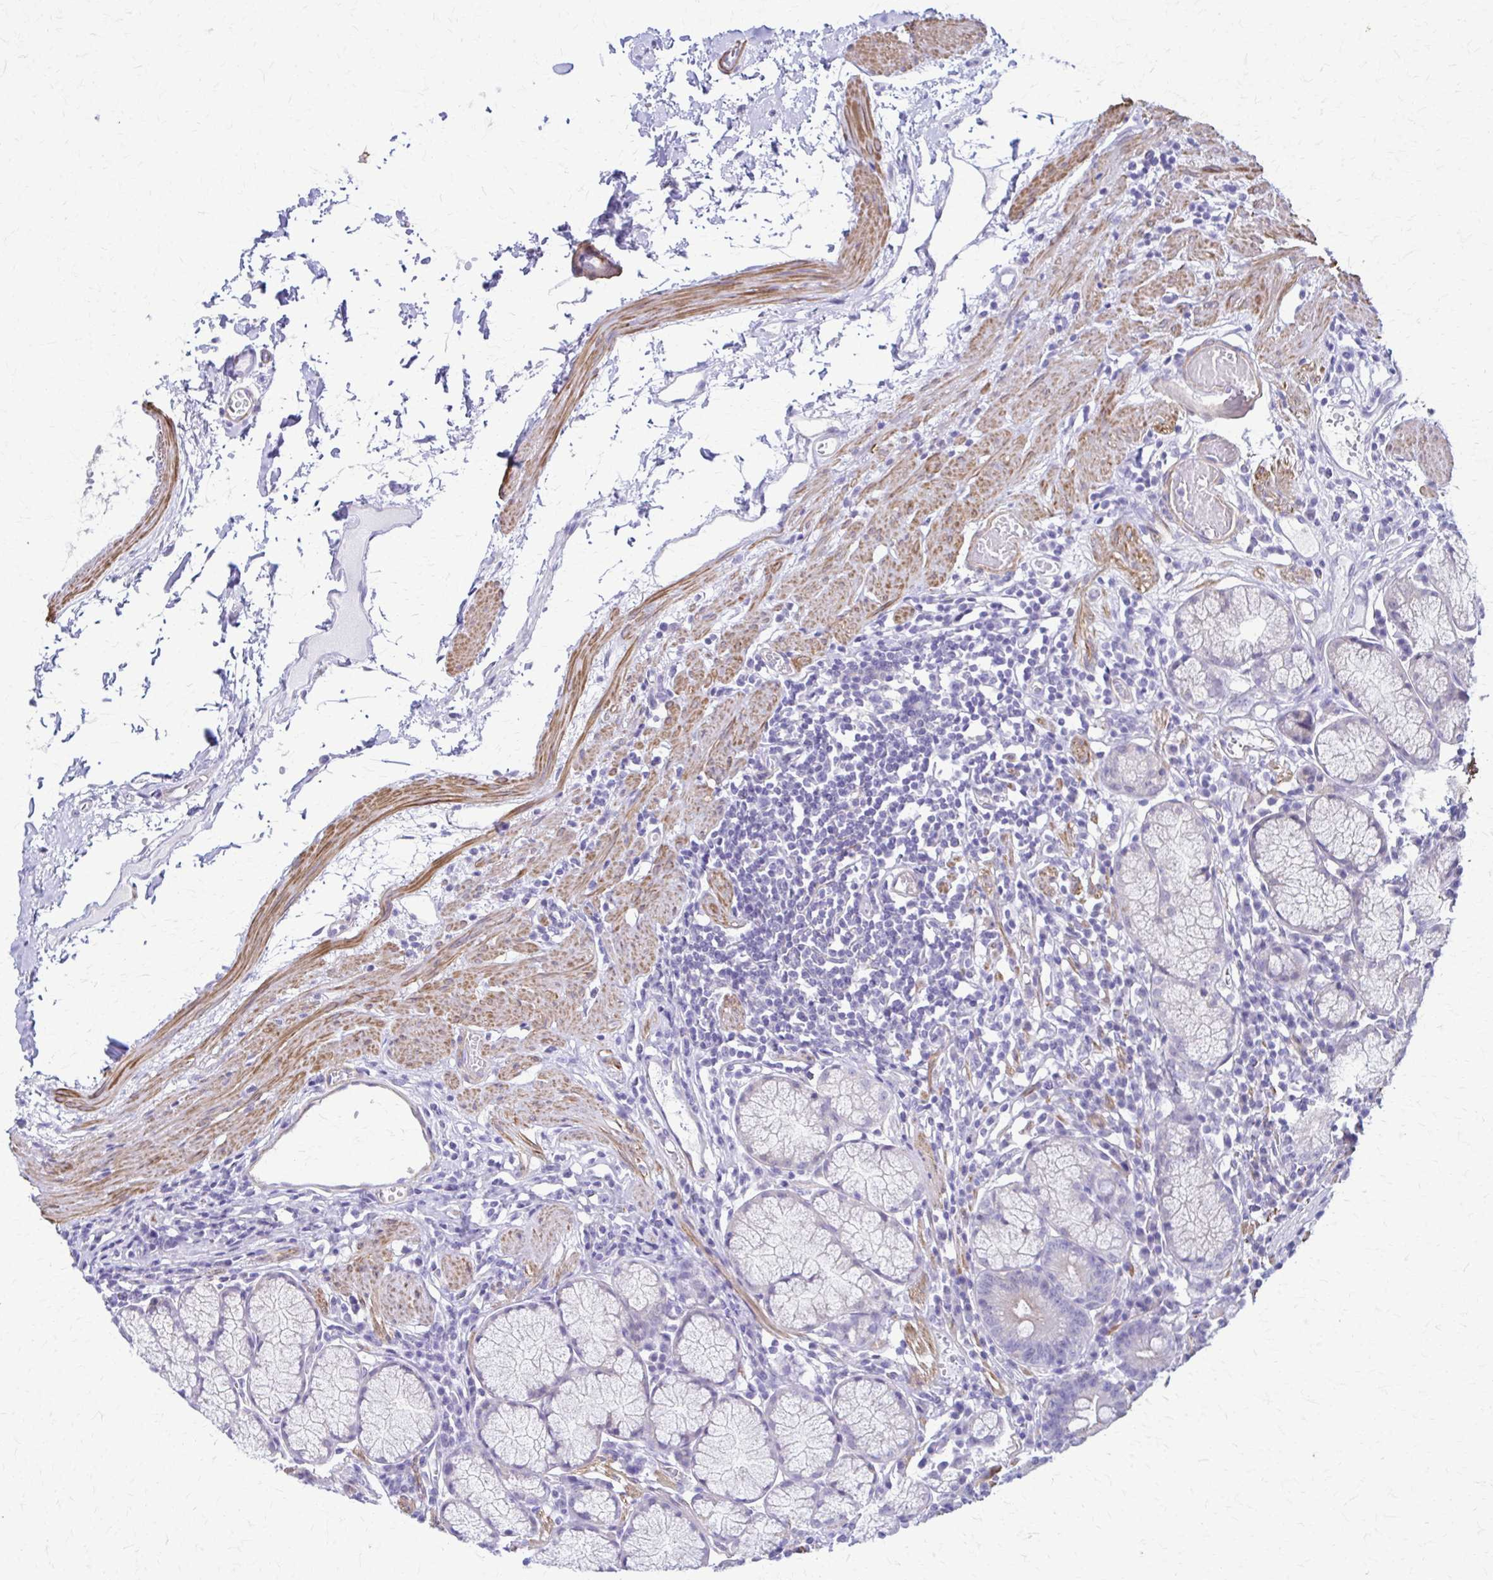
{"staining": {"intensity": "negative", "quantity": "none", "location": "none"}, "tissue": "stomach", "cell_type": "Glandular cells", "image_type": "normal", "snomed": [{"axis": "morphology", "description": "Normal tissue, NOS"}, {"axis": "topography", "description": "Stomach"}], "caption": "Human stomach stained for a protein using immunohistochemistry (IHC) reveals no expression in glandular cells.", "gene": "DSP", "patient": {"sex": "male", "age": 55}}